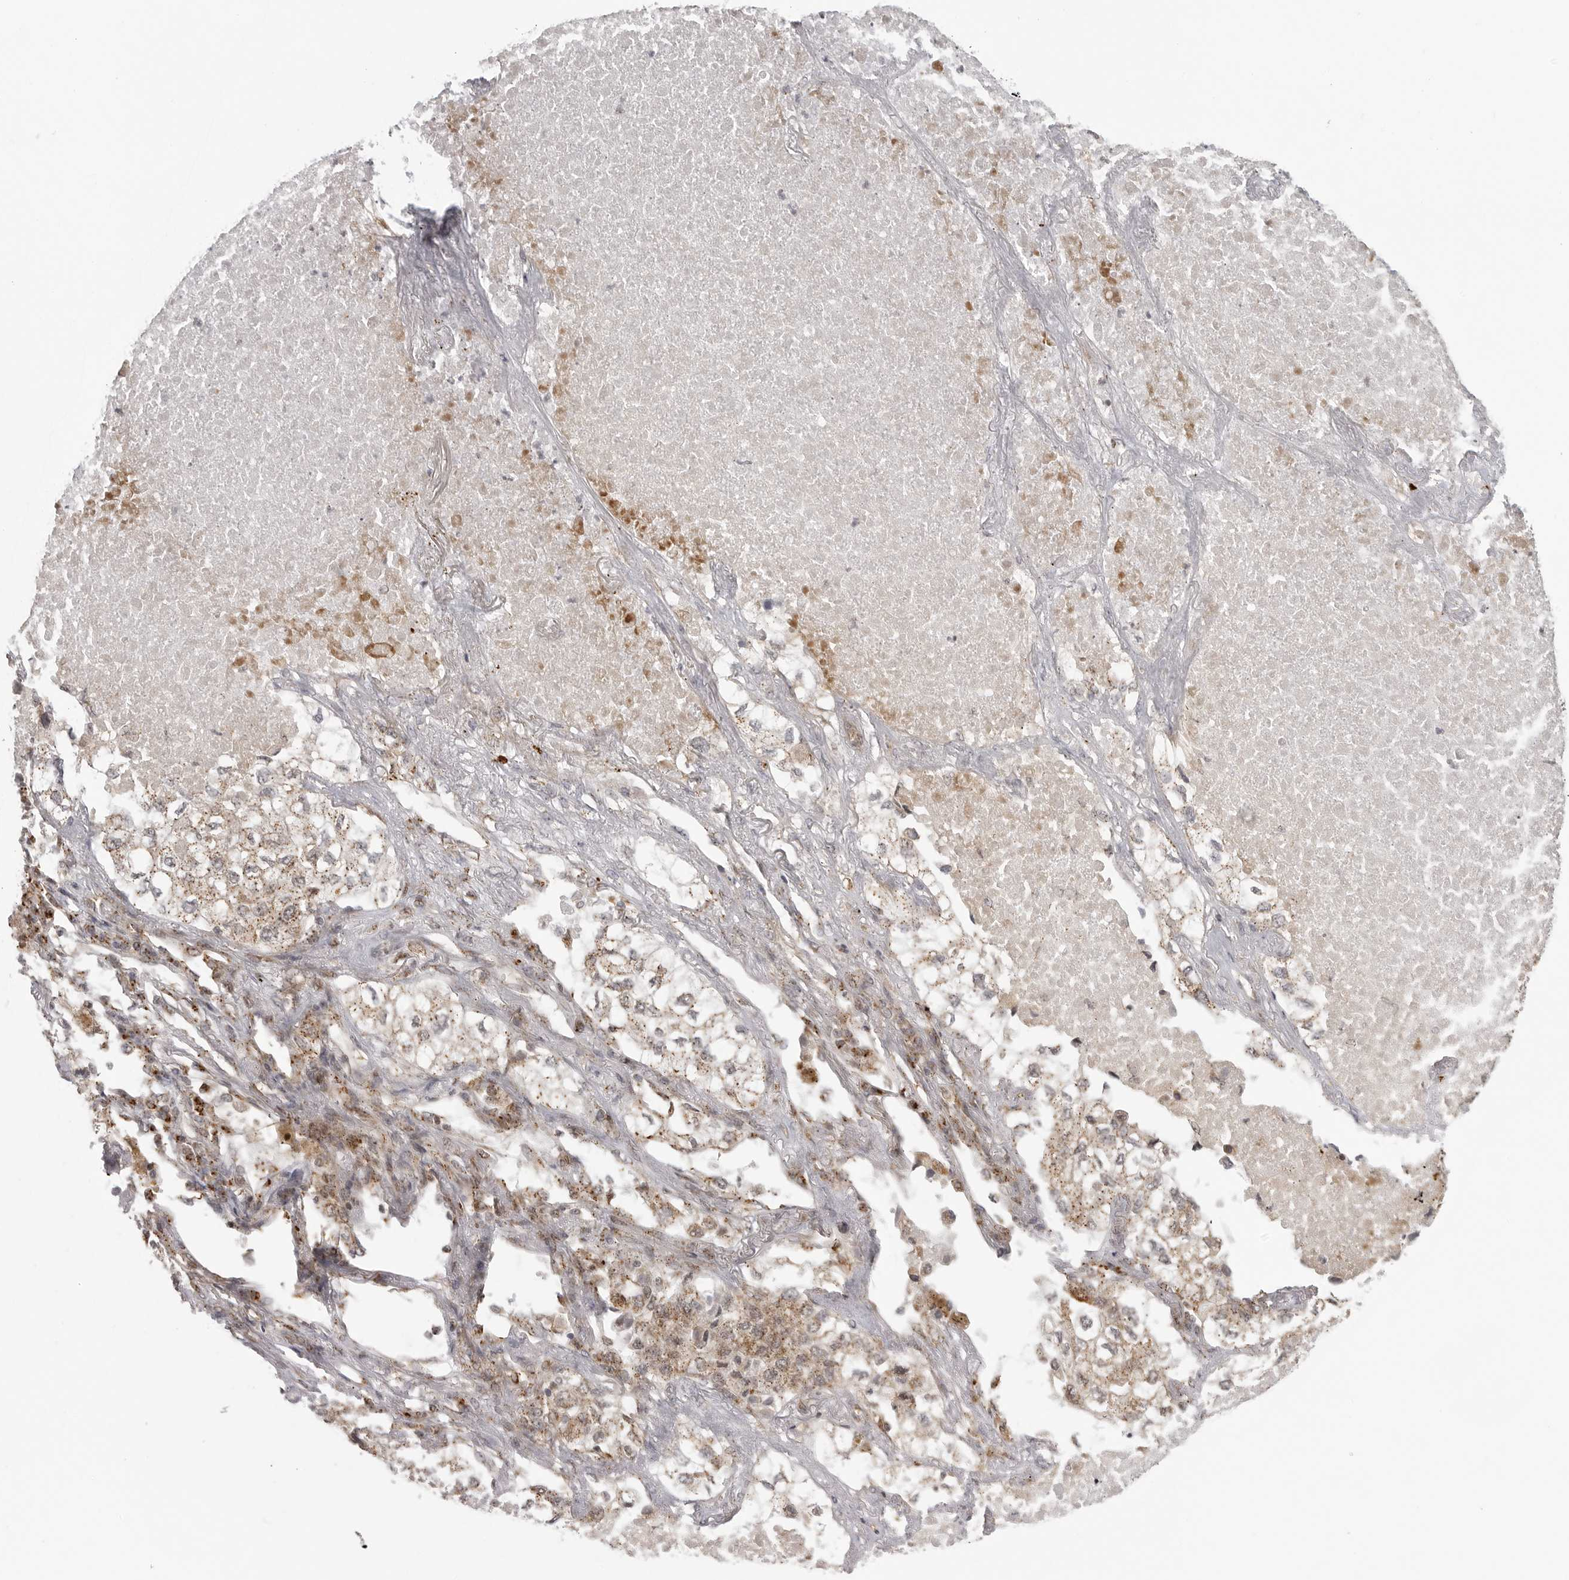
{"staining": {"intensity": "weak", "quantity": "<25%", "location": "cytoplasmic/membranous"}, "tissue": "lung cancer", "cell_type": "Tumor cells", "image_type": "cancer", "snomed": [{"axis": "morphology", "description": "Adenocarcinoma, NOS"}, {"axis": "topography", "description": "Lung"}], "caption": "DAB (3,3'-diaminobenzidine) immunohistochemical staining of lung cancer reveals no significant positivity in tumor cells.", "gene": "COPA", "patient": {"sex": "male", "age": 63}}